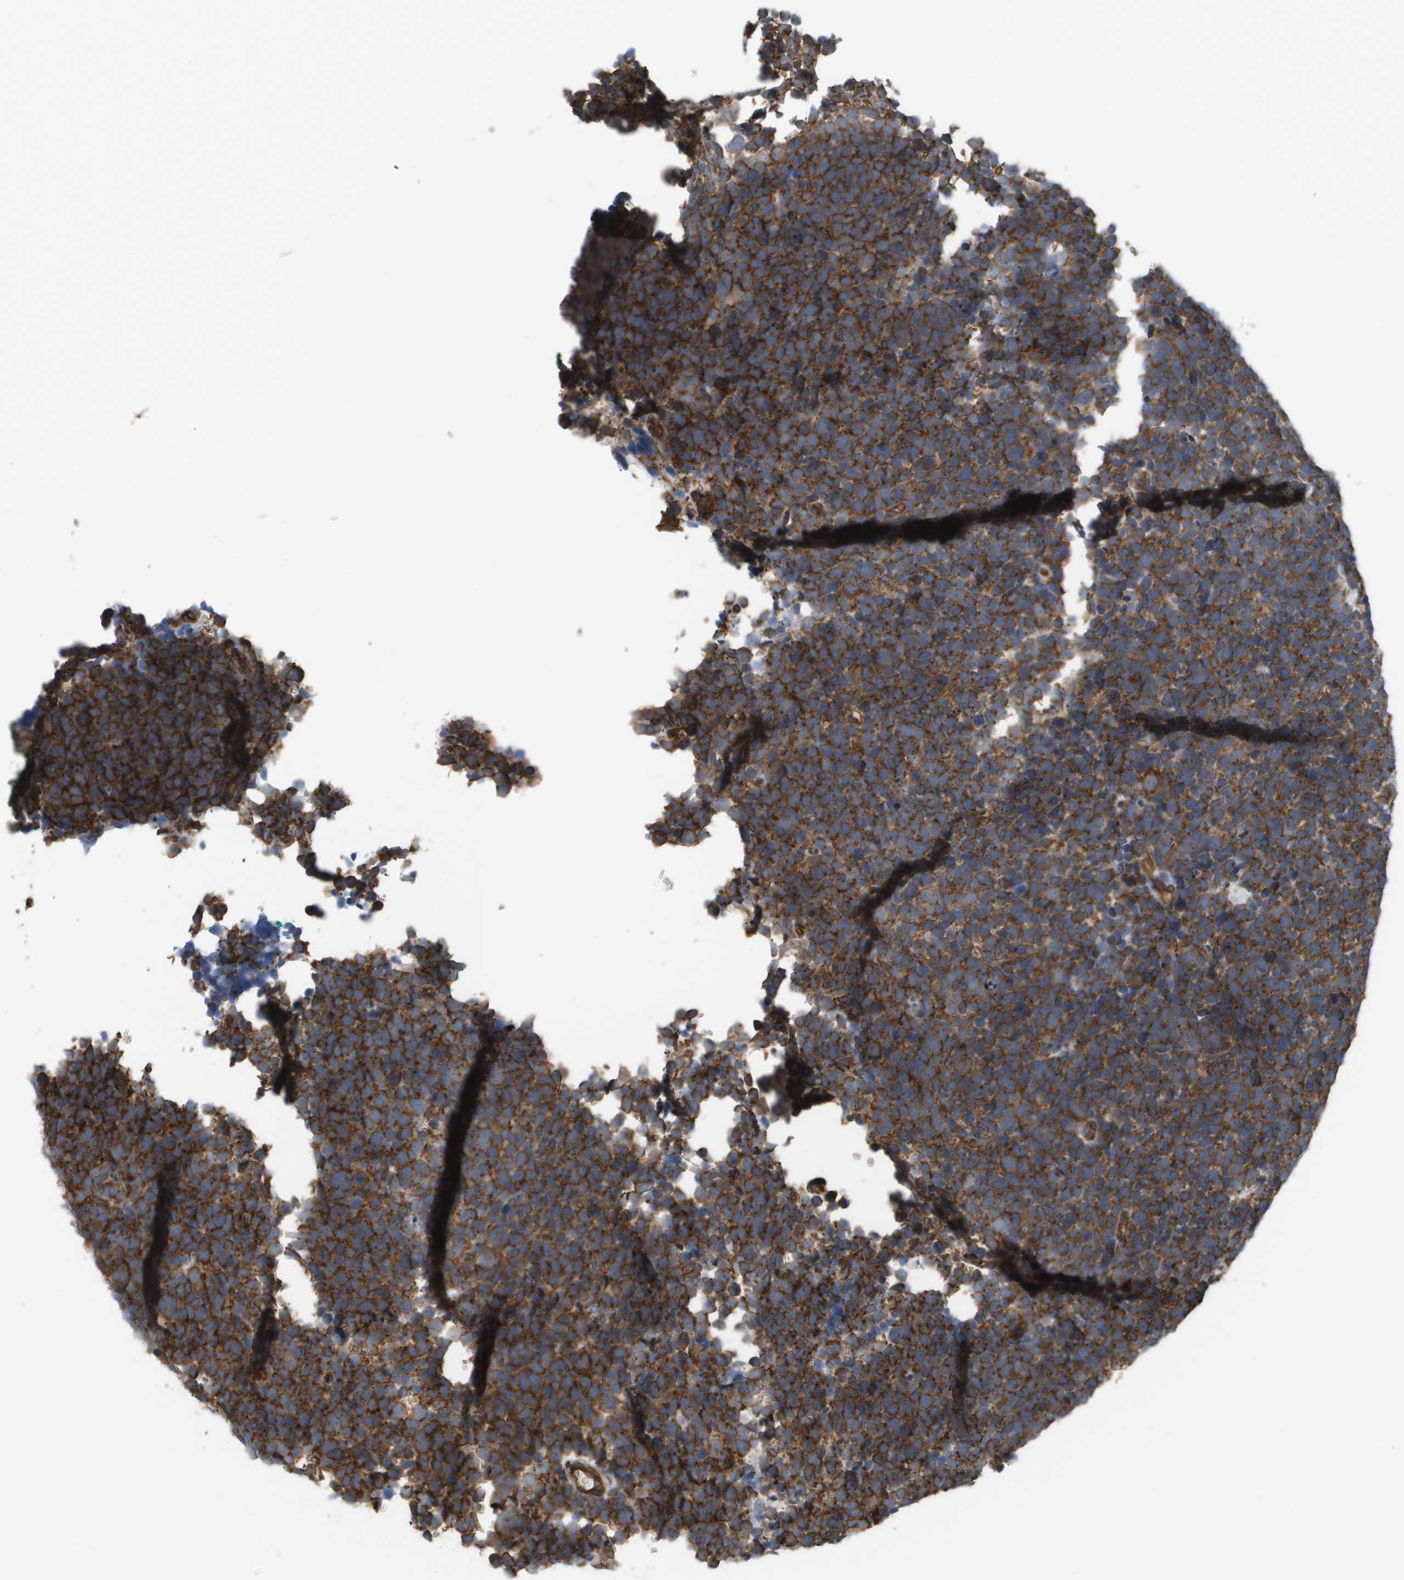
{"staining": {"intensity": "strong", "quantity": ">75%", "location": "cytoplasmic/membranous"}, "tissue": "urothelial cancer", "cell_type": "Tumor cells", "image_type": "cancer", "snomed": [{"axis": "morphology", "description": "Urothelial carcinoma, High grade"}, {"axis": "topography", "description": "Urinary bladder"}], "caption": "A histopathology image of urothelial cancer stained for a protein displays strong cytoplasmic/membranous brown staining in tumor cells. (brown staining indicates protein expression, while blue staining denotes nuclei).", "gene": "SGMS2", "patient": {"sex": "female", "age": 82}}